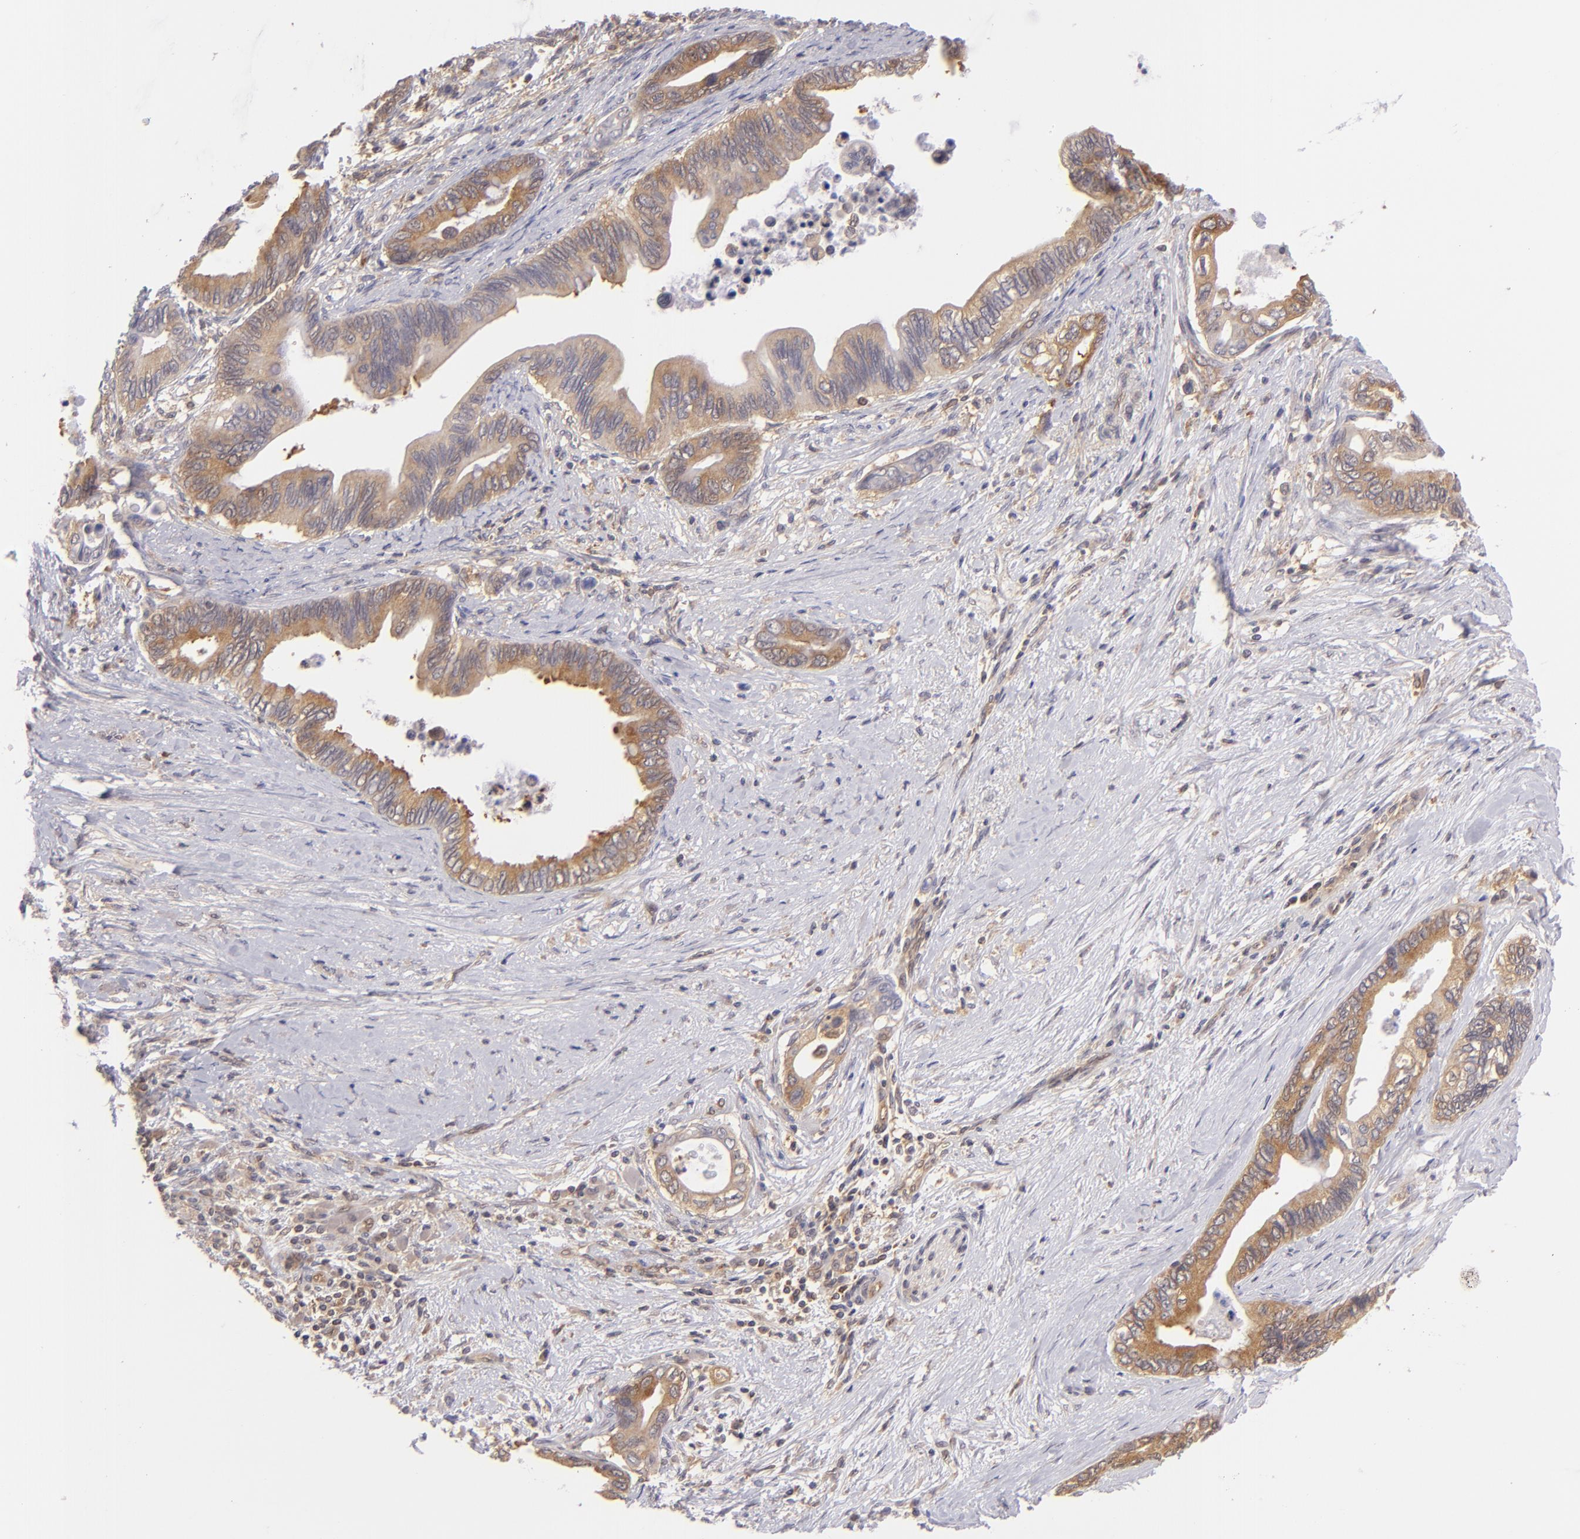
{"staining": {"intensity": "moderate", "quantity": "25%-75%", "location": "cytoplasmic/membranous"}, "tissue": "pancreatic cancer", "cell_type": "Tumor cells", "image_type": "cancer", "snomed": [{"axis": "morphology", "description": "Adenocarcinoma, NOS"}, {"axis": "topography", "description": "Pancreas"}], "caption": "Immunohistochemical staining of human pancreatic cancer (adenocarcinoma) reveals medium levels of moderate cytoplasmic/membranous protein expression in approximately 25%-75% of tumor cells.", "gene": "PTPN13", "patient": {"sex": "female", "age": 66}}